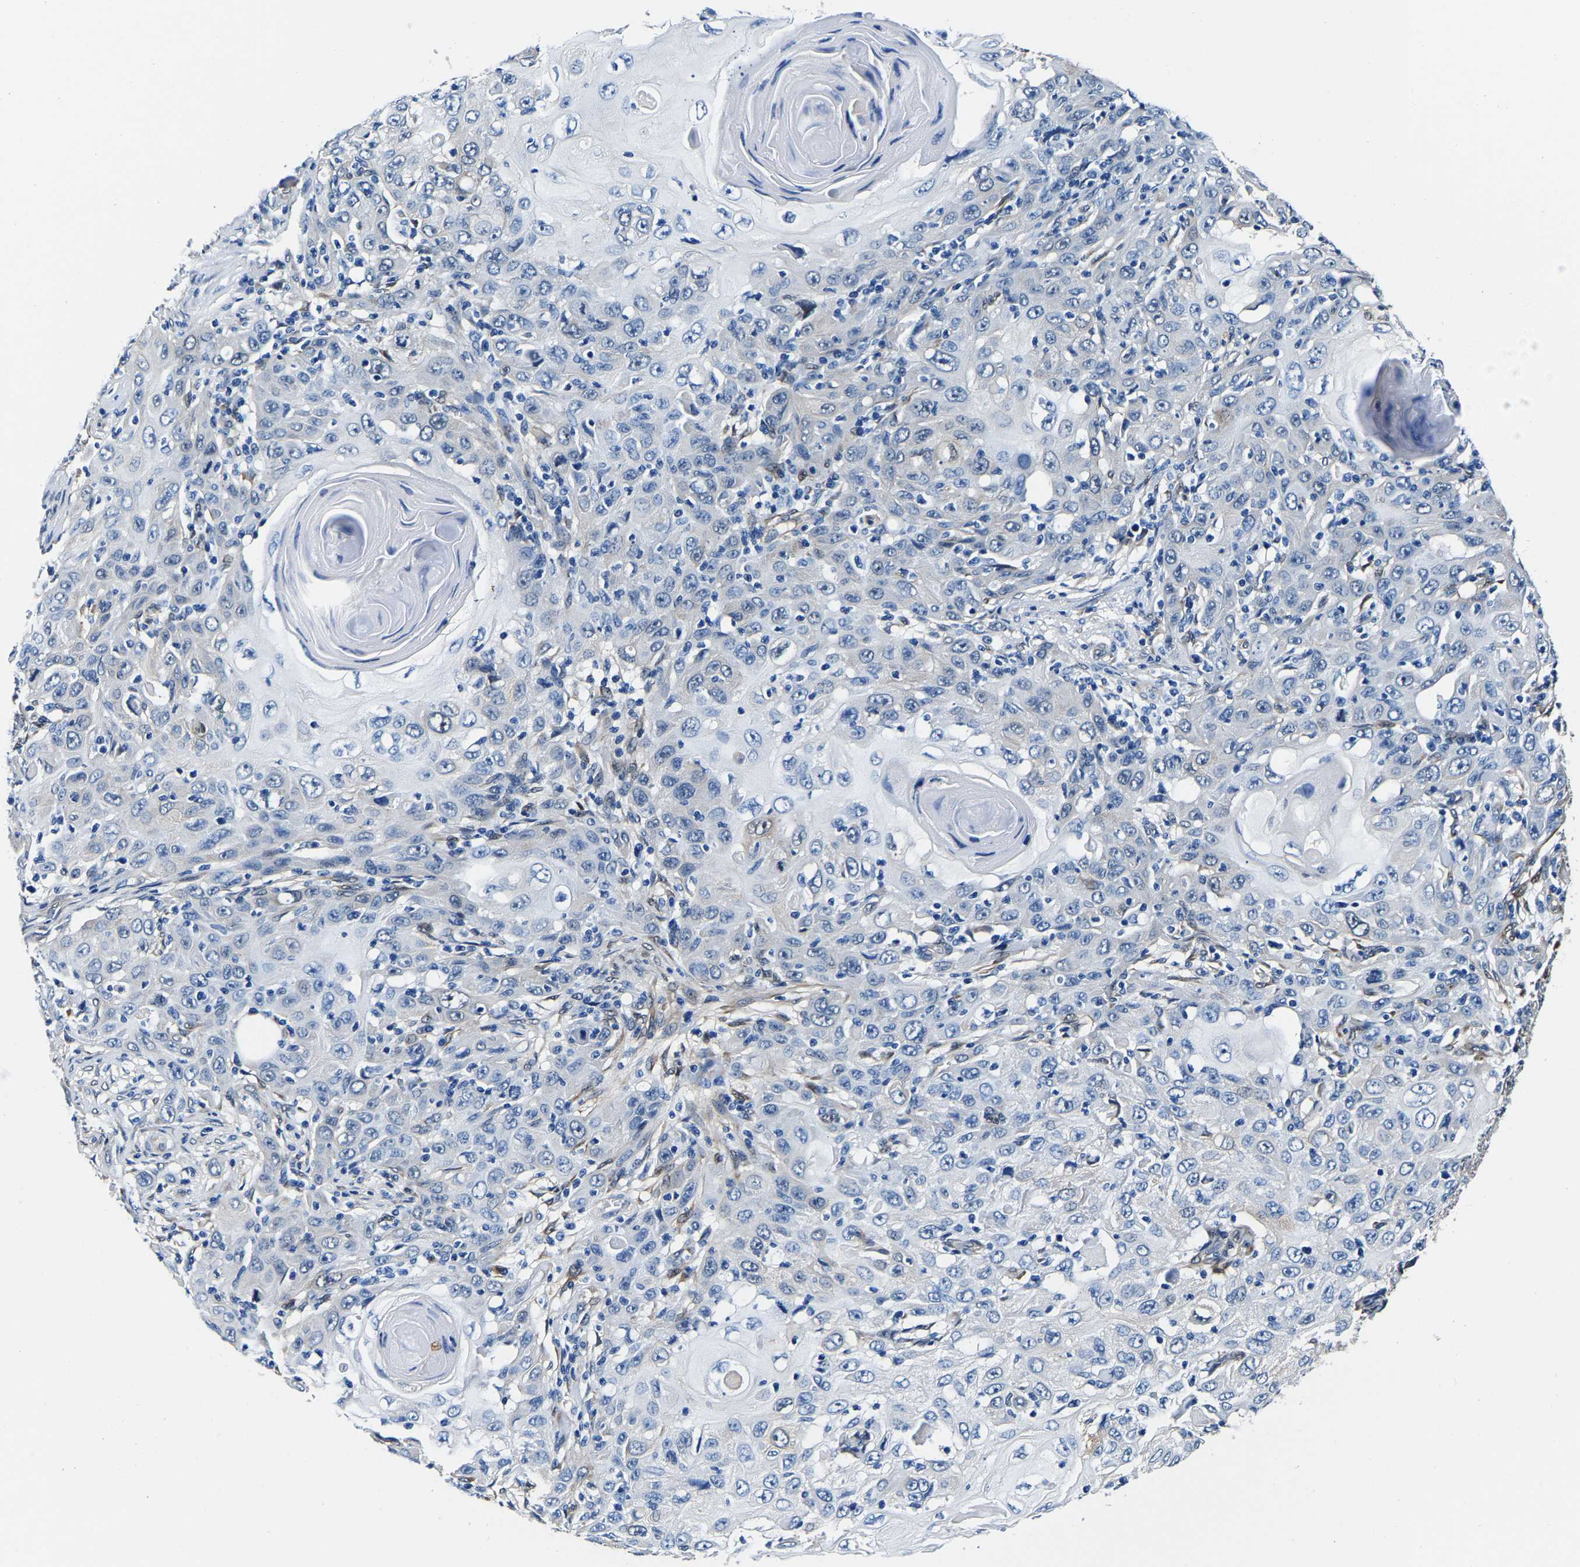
{"staining": {"intensity": "negative", "quantity": "none", "location": "none"}, "tissue": "skin cancer", "cell_type": "Tumor cells", "image_type": "cancer", "snomed": [{"axis": "morphology", "description": "Squamous cell carcinoma, NOS"}, {"axis": "topography", "description": "Skin"}], "caption": "This is a micrograph of immunohistochemistry (IHC) staining of skin cancer, which shows no staining in tumor cells.", "gene": "S100A13", "patient": {"sex": "female", "age": 88}}